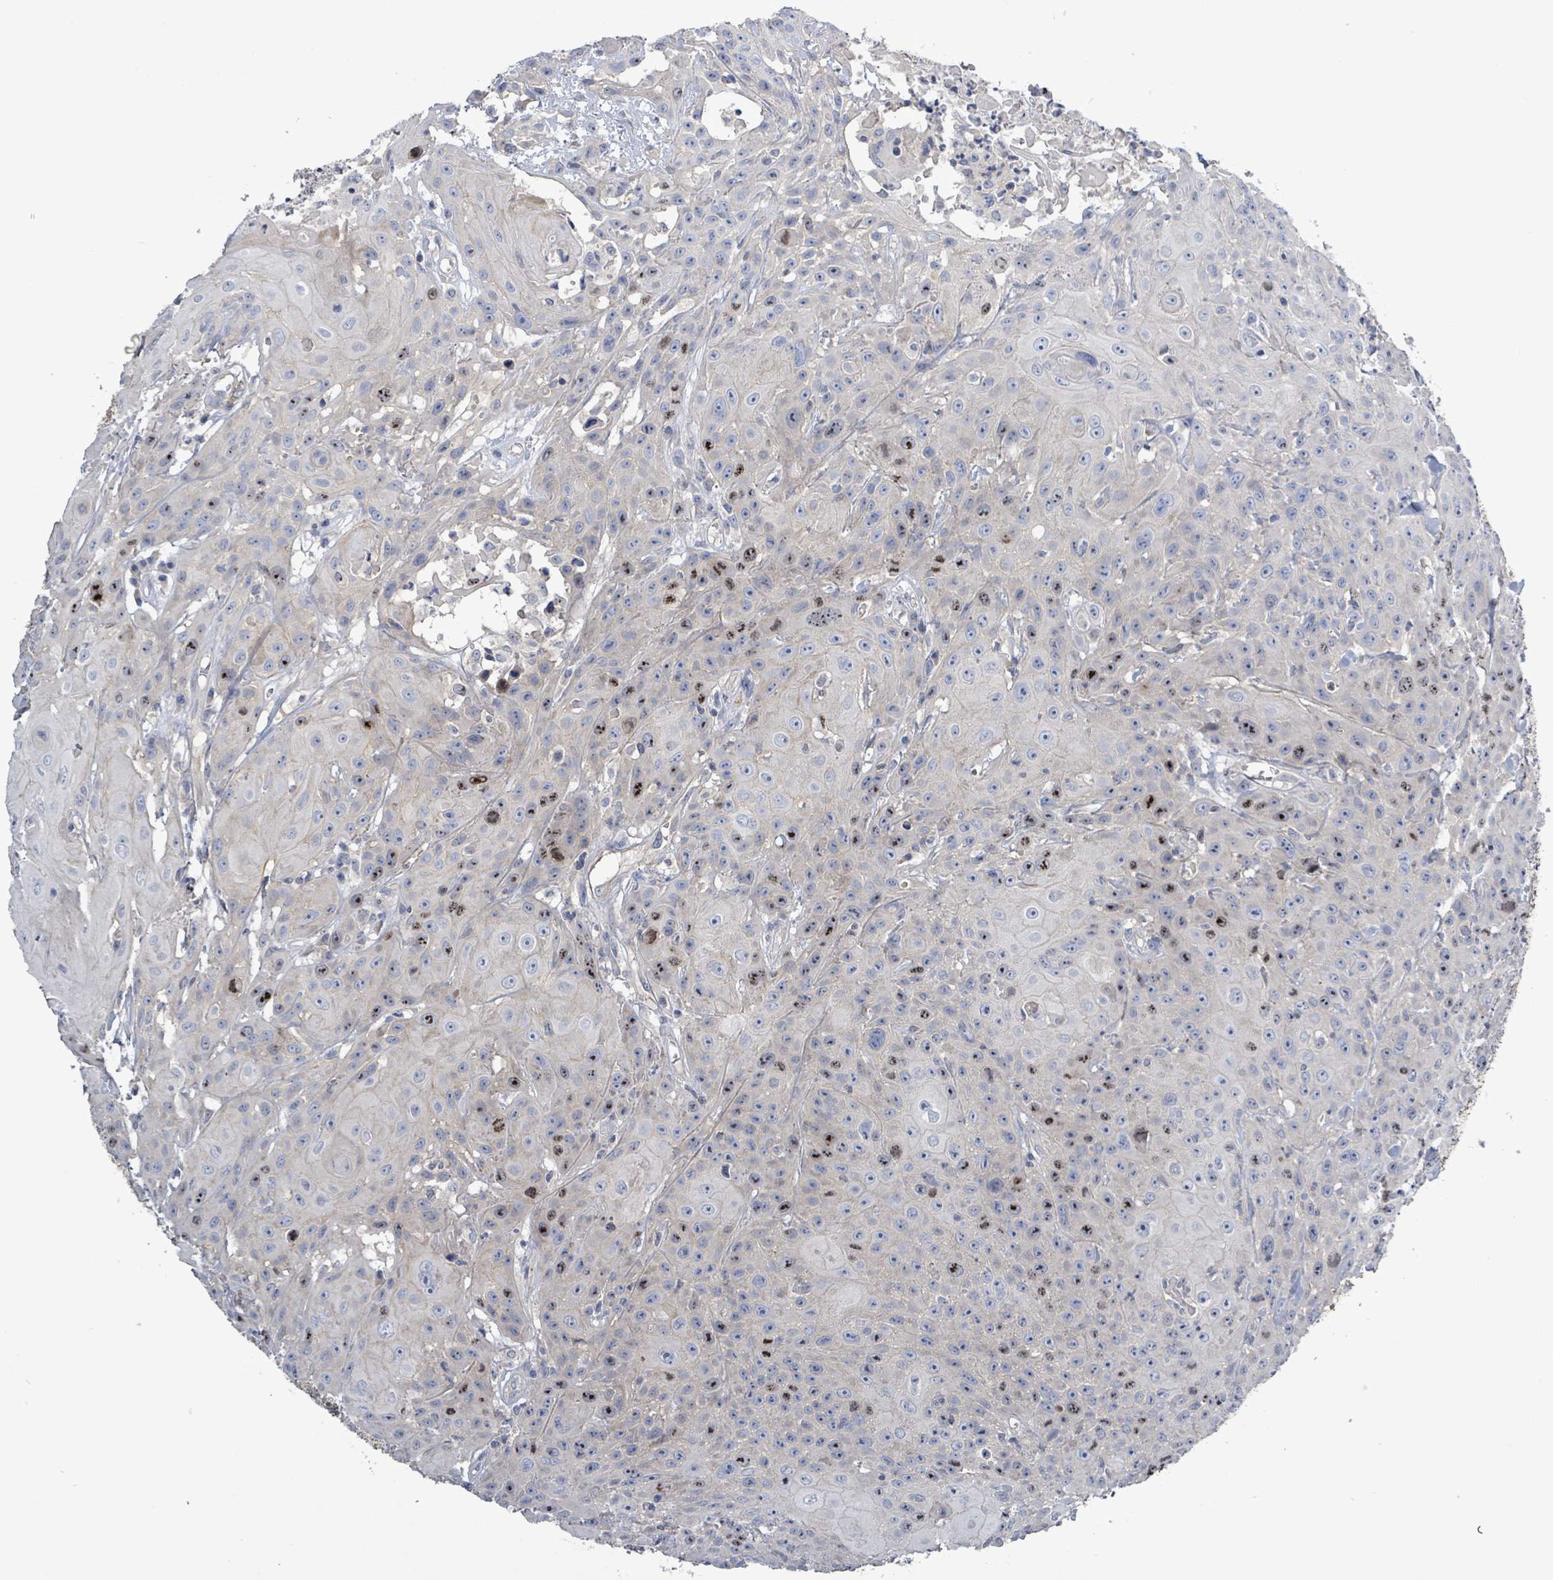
{"staining": {"intensity": "moderate", "quantity": "<25%", "location": "nuclear"}, "tissue": "head and neck cancer", "cell_type": "Tumor cells", "image_type": "cancer", "snomed": [{"axis": "morphology", "description": "Squamous cell carcinoma, NOS"}, {"axis": "topography", "description": "Skin"}, {"axis": "topography", "description": "Head-Neck"}], "caption": "The micrograph demonstrates staining of head and neck squamous cell carcinoma, revealing moderate nuclear protein staining (brown color) within tumor cells.", "gene": "KRAS", "patient": {"sex": "male", "age": 80}}